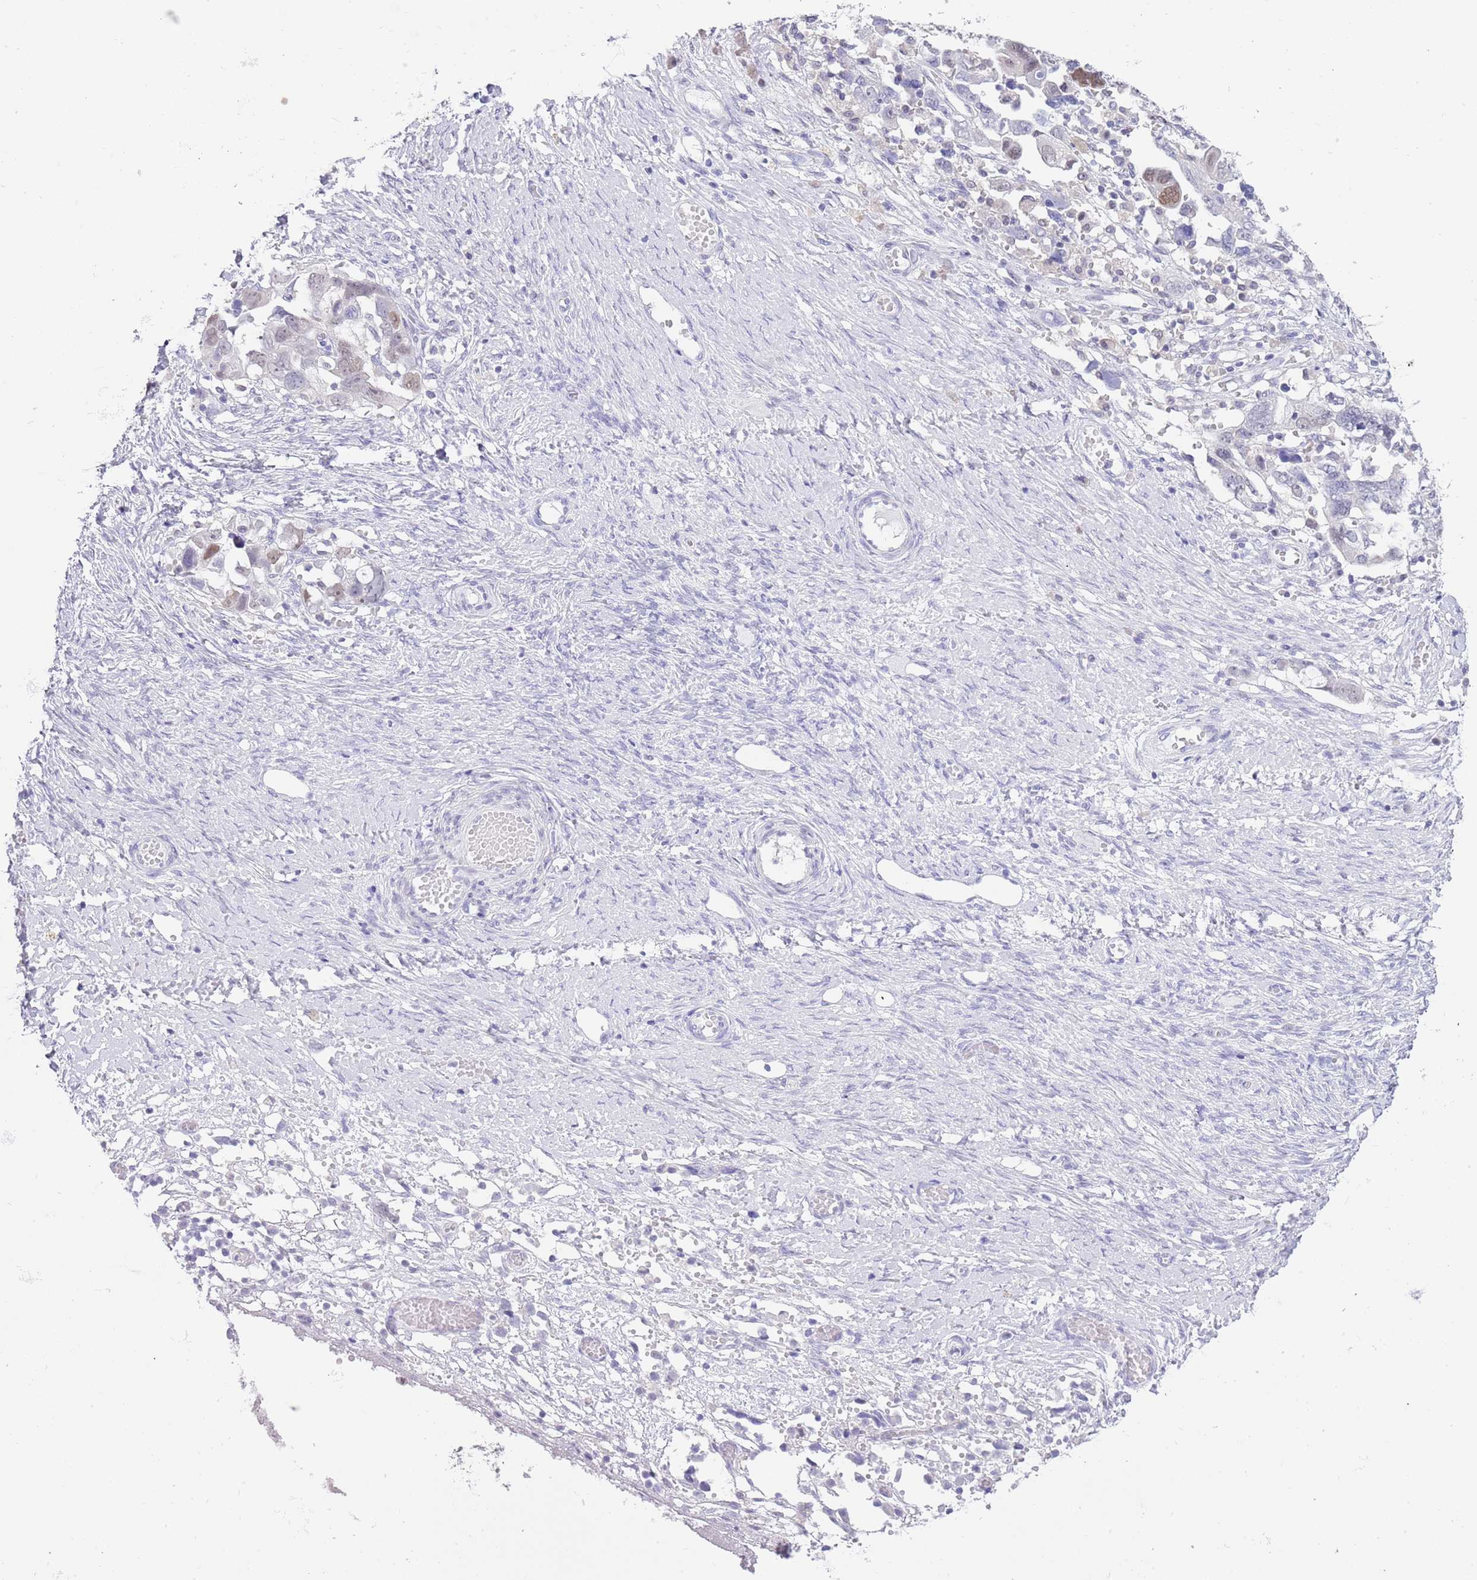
{"staining": {"intensity": "moderate", "quantity": "<25%", "location": "nuclear"}, "tissue": "ovarian cancer", "cell_type": "Tumor cells", "image_type": "cancer", "snomed": [{"axis": "morphology", "description": "Carcinoma, NOS"}, {"axis": "morphology", "description": "Cystadenocarcinoma, serous, NOS"}, {"axis": "topography", "description": "Ovary"}], "caption": "Immunohistochemical staining of human ovarian carcinoma shows low levels of moderate nuclear protein expression in approximately <25% of tumor cells. The protein is stained brown, and the nuclei are stained in blue (DAB IHC with brightfield microscopy, high magnification).", "gene": "PPP1R17", "patient": {"sex": "female", "age": 69}}